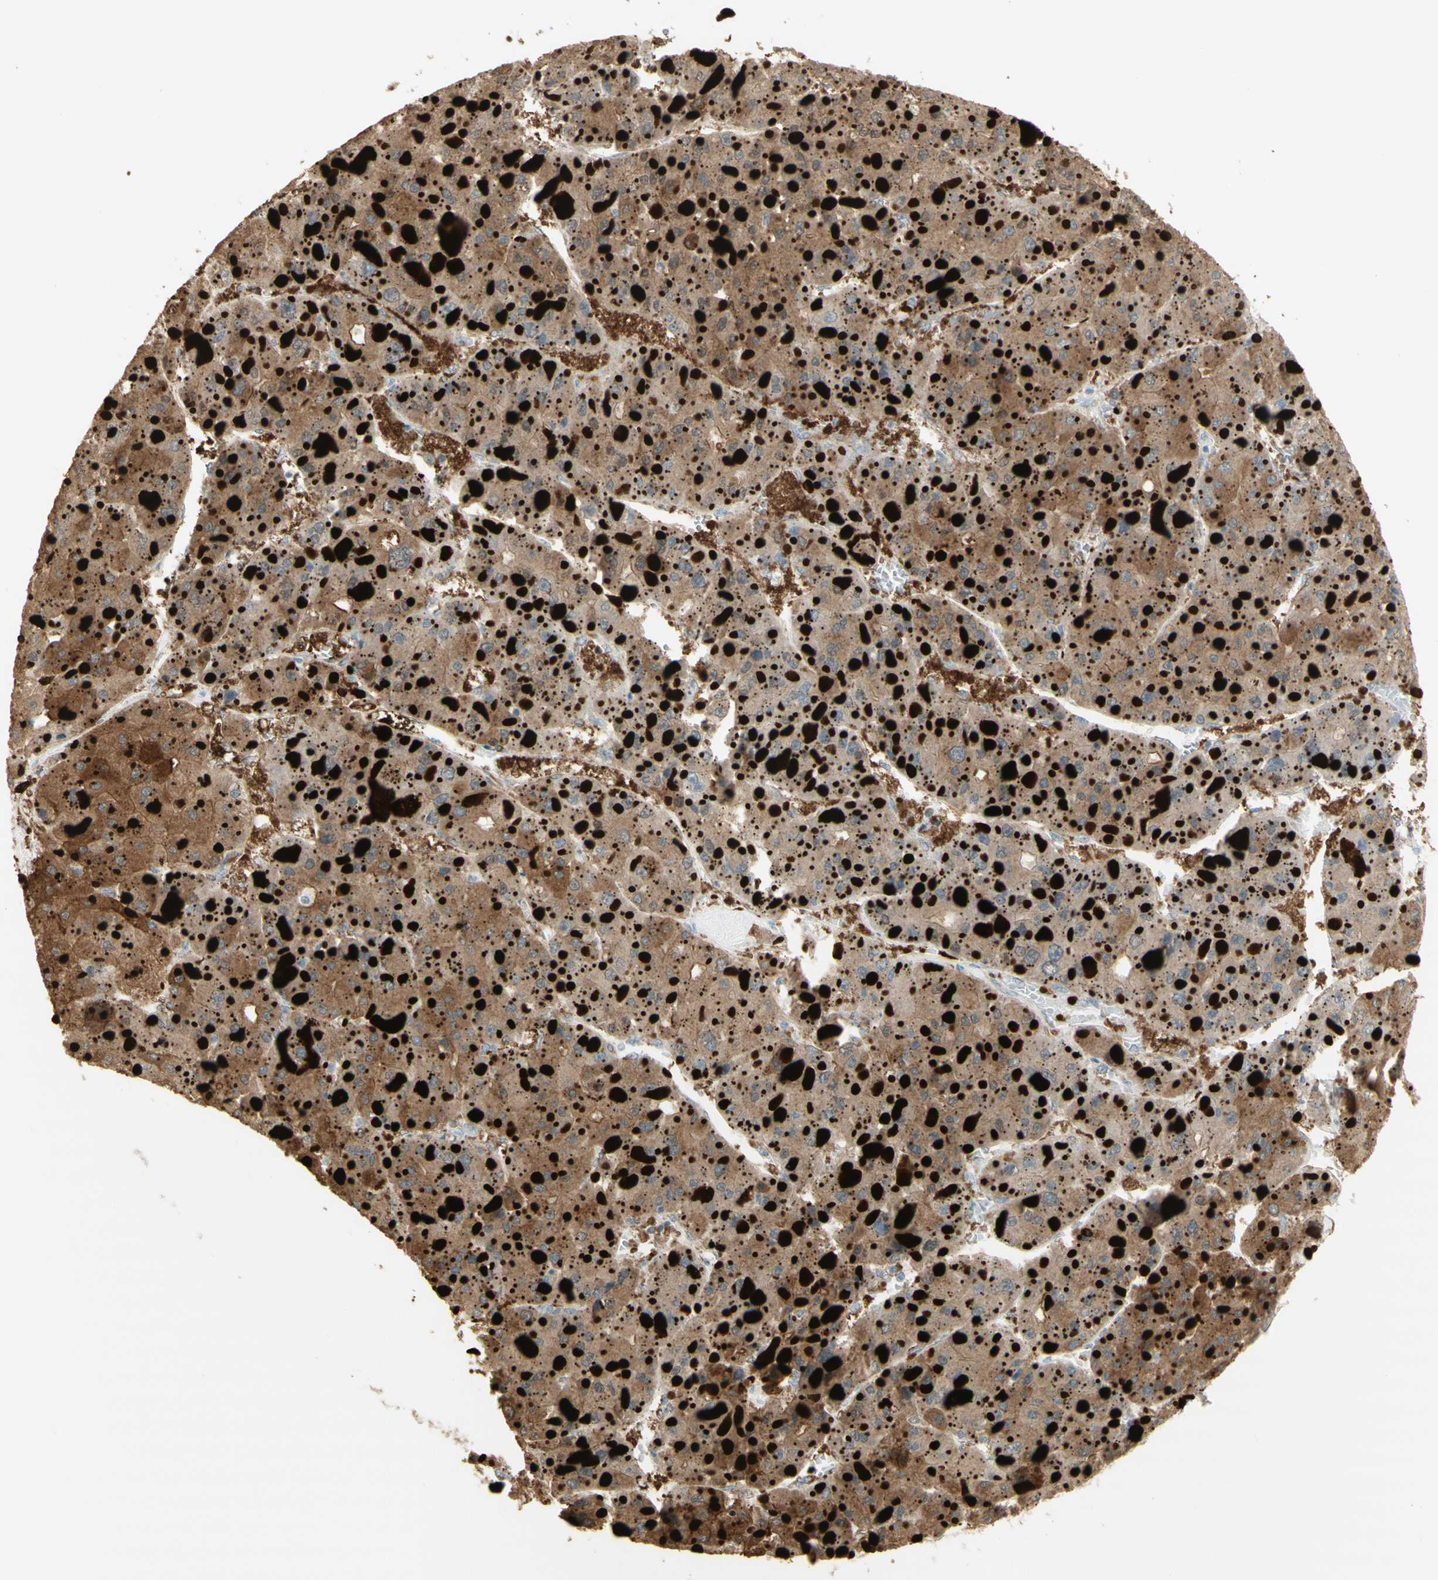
{"staining": {"intensity": "weak", "quantity": ">75%", "location": "cytoplasmic/membranous"}, "tissue": "liver cancer", "cell_type": "Tumor cells", "image_type": "cancer", "snomed": [{"axis": "morphology", "description": "Carcinoma, Hepatocellular, NOS"}, {"axis": "topography", "description": "Liver"}], "caption": "Human liver hepatocellular carcinoma stained for a protein (brown) demonstrates weak cytoplasmic/membranous positive positivity in approximately >75% of tumor cells.", "gene": "MUC3A", "patient": {"sex": "female", "age": 73}}